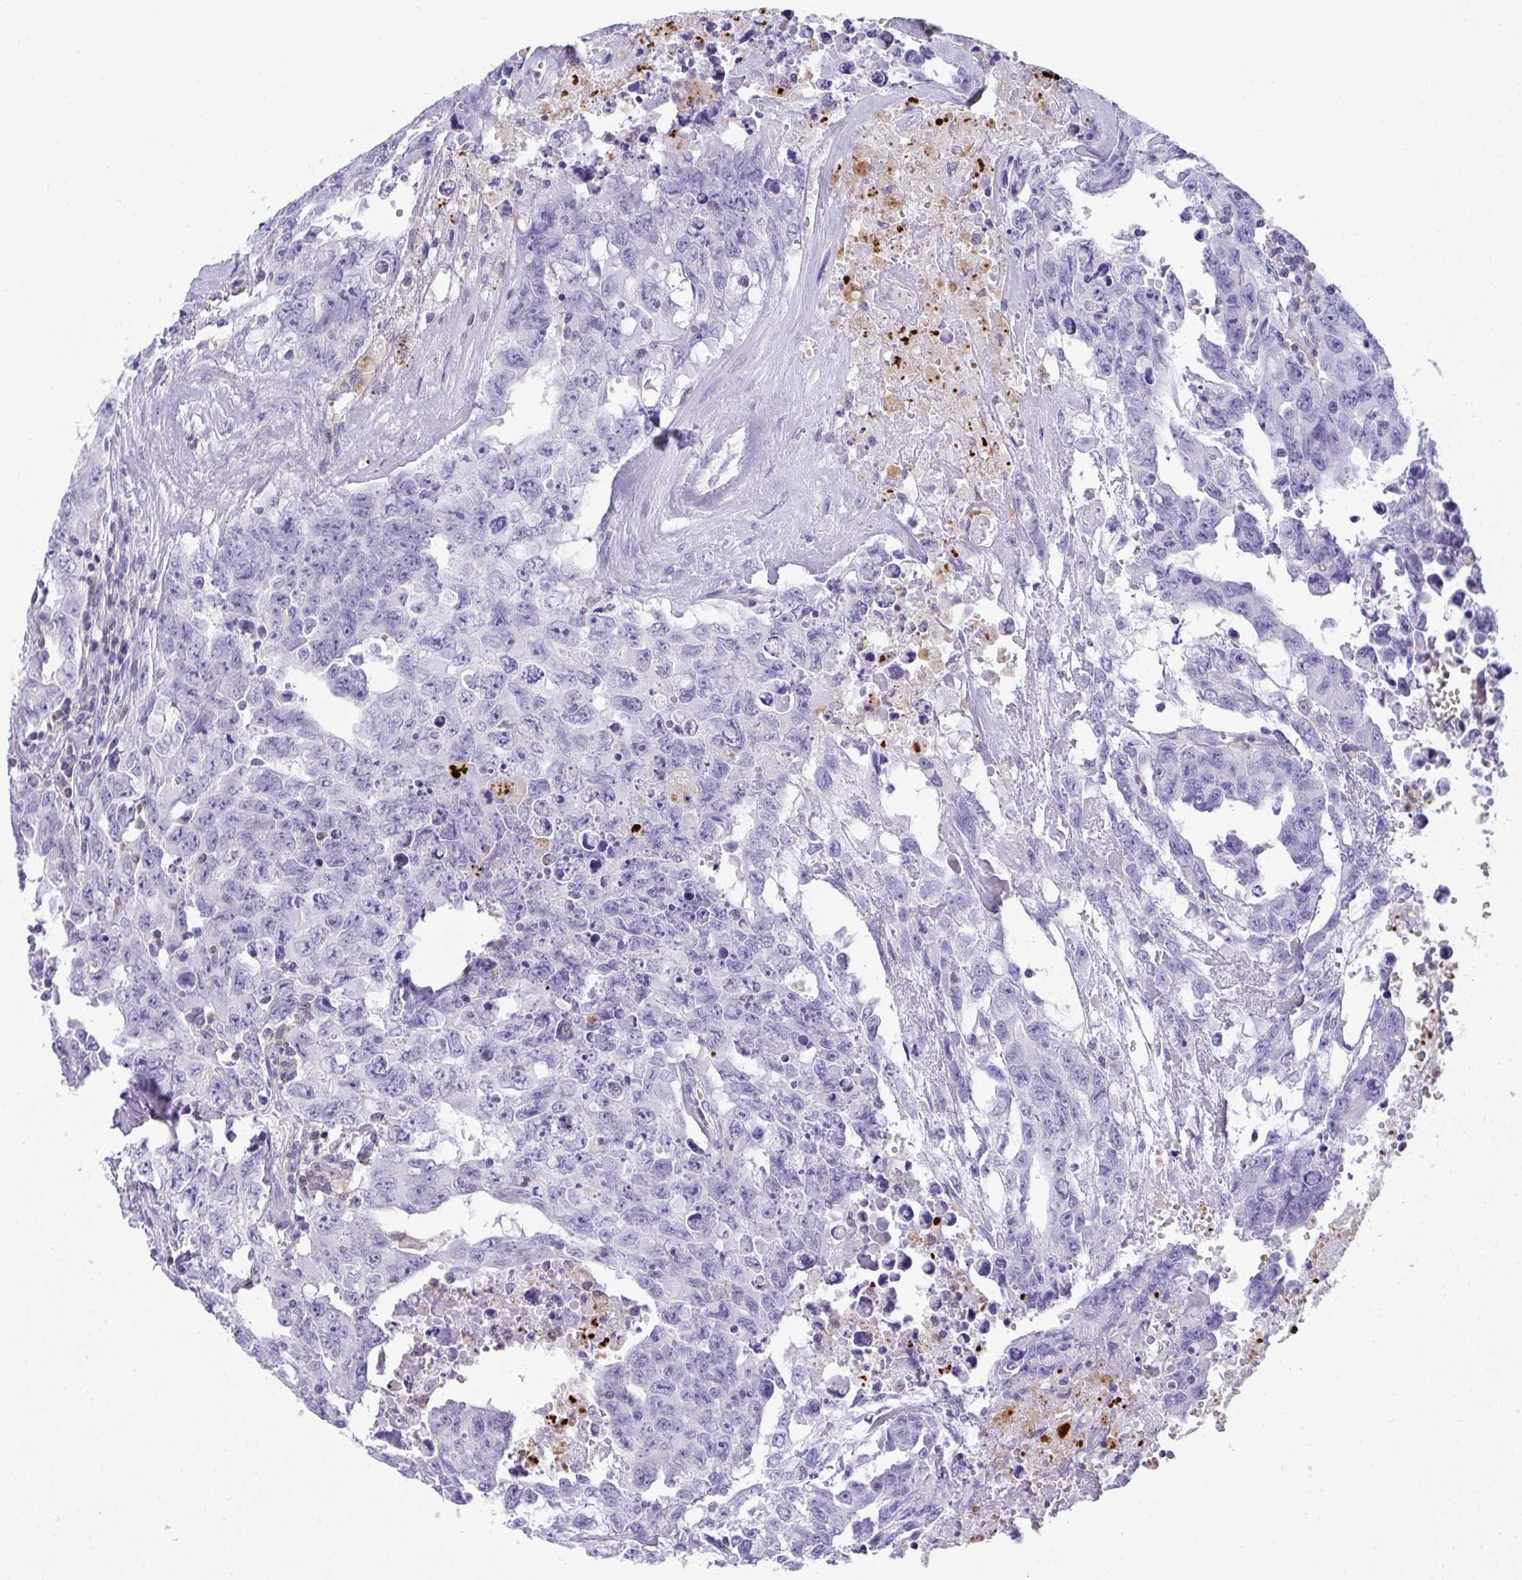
{"staining": {"intensity": "negative", "quantity": "none", "location": "none"}, "tissue": "testis cancer", "cell_type": "Tumor cells", "image_type": "cancer", "snomed": [{"axis": "morphology", "description": "Carcinoma, Embryonal, NOS"}, {"axis": "topography", "description": "Testis"}], "caption": "DAB (3,3'-diaminobenzidine) immunohistochemical staining of human testis cancer displays no significant expression in tumor cells.", "gene": "TNFAIP8", "patient": {"sex": "male", "age": 24}}